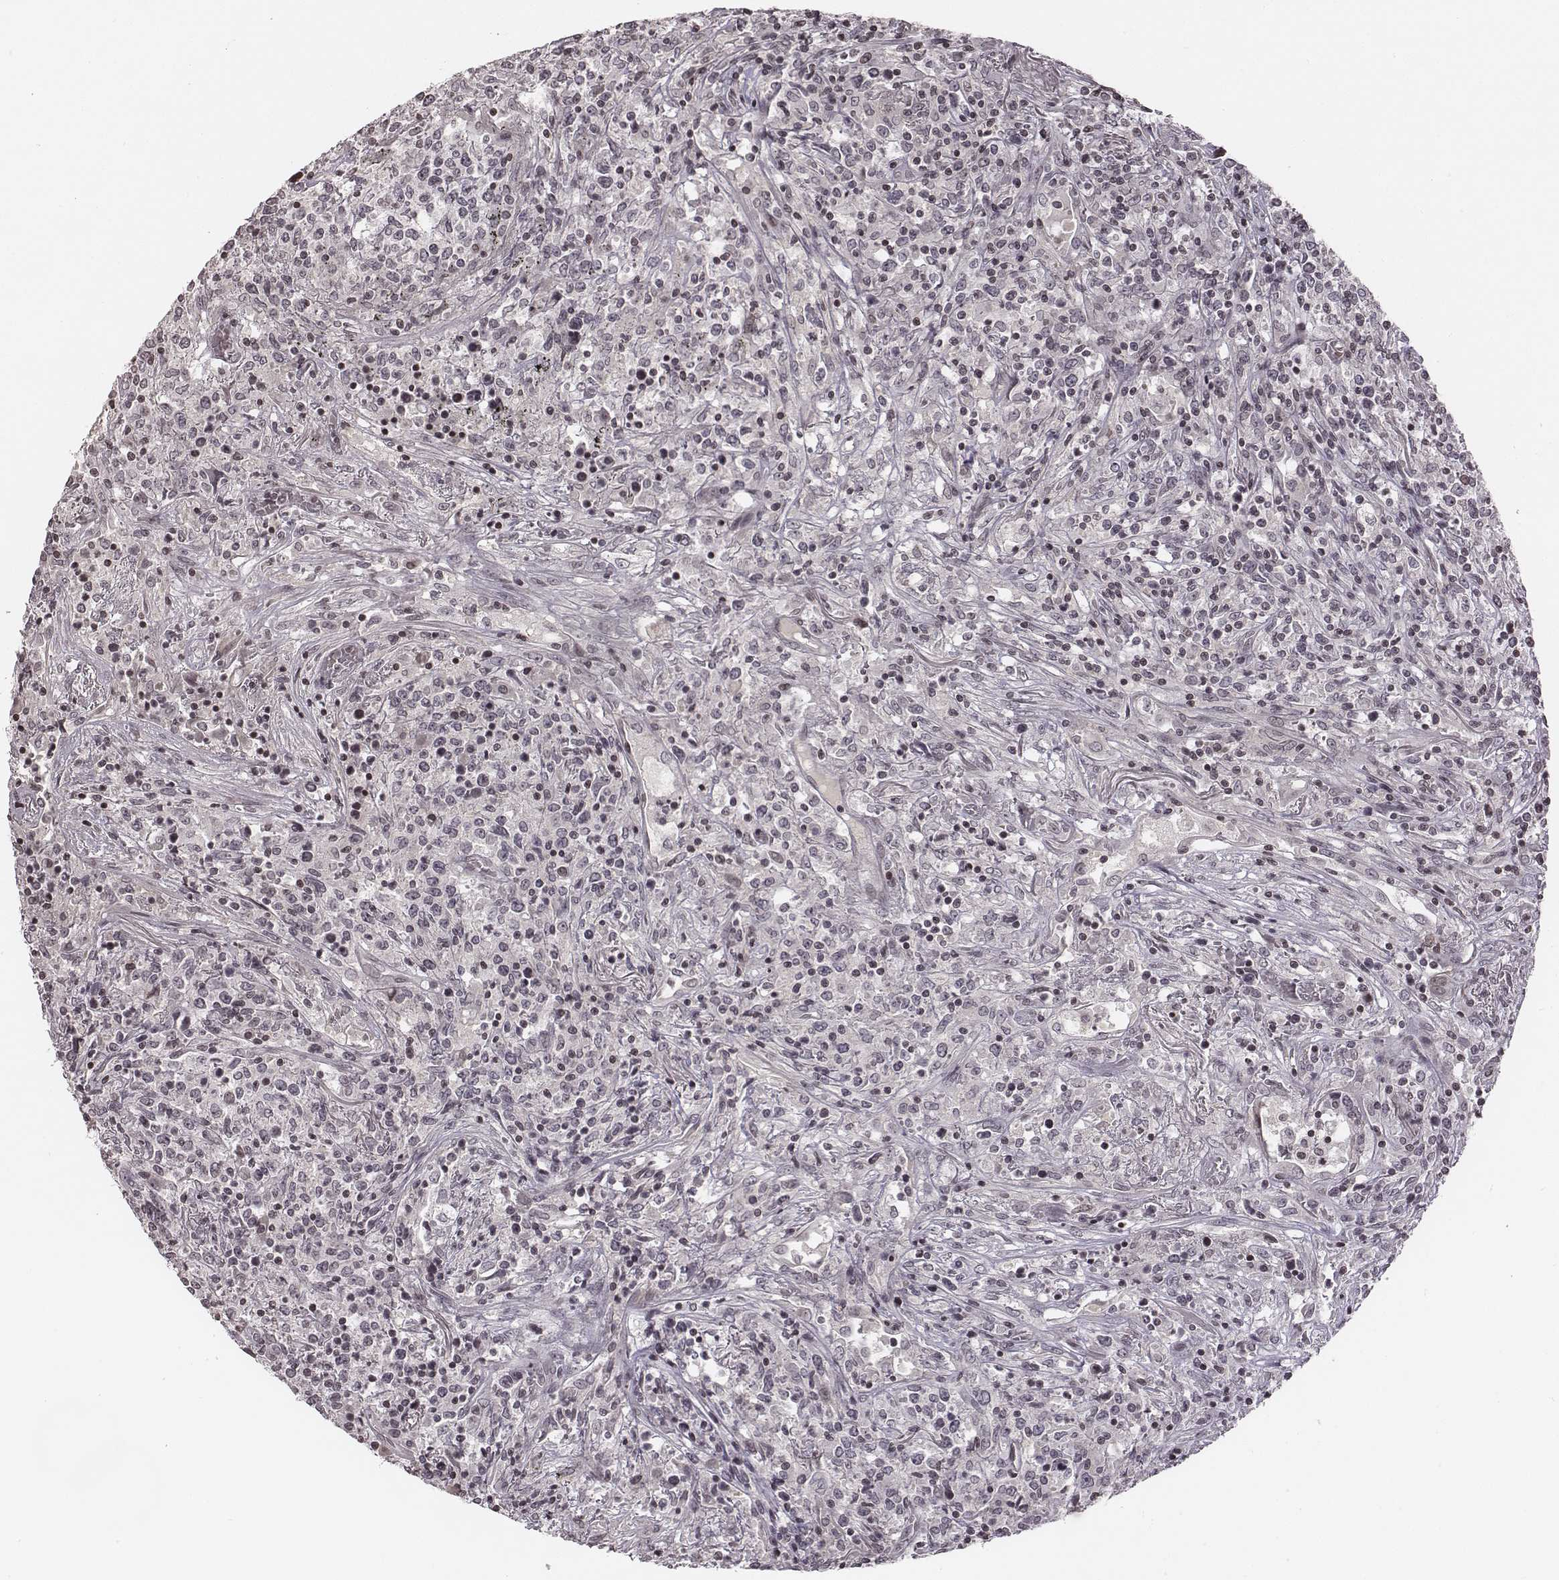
{"staining": {"intensity": "negative", "quantity": "none", "location": "none"}, "tissue": "lymphoma", "cell_type": "Tumor cells", "image_type": "cancer", "snomed": [{"axis": "morphology", "description": "Malignant lymphoma, non-Hodgkin's type, High grade"}, {"axis": "topography", "description": "Lung"}], "caption": "The micrograph demonstrates no staining of tumor cells in lymphoma.", "gene": "GRM4", "patient": {"sex": "male", "age": 79}}